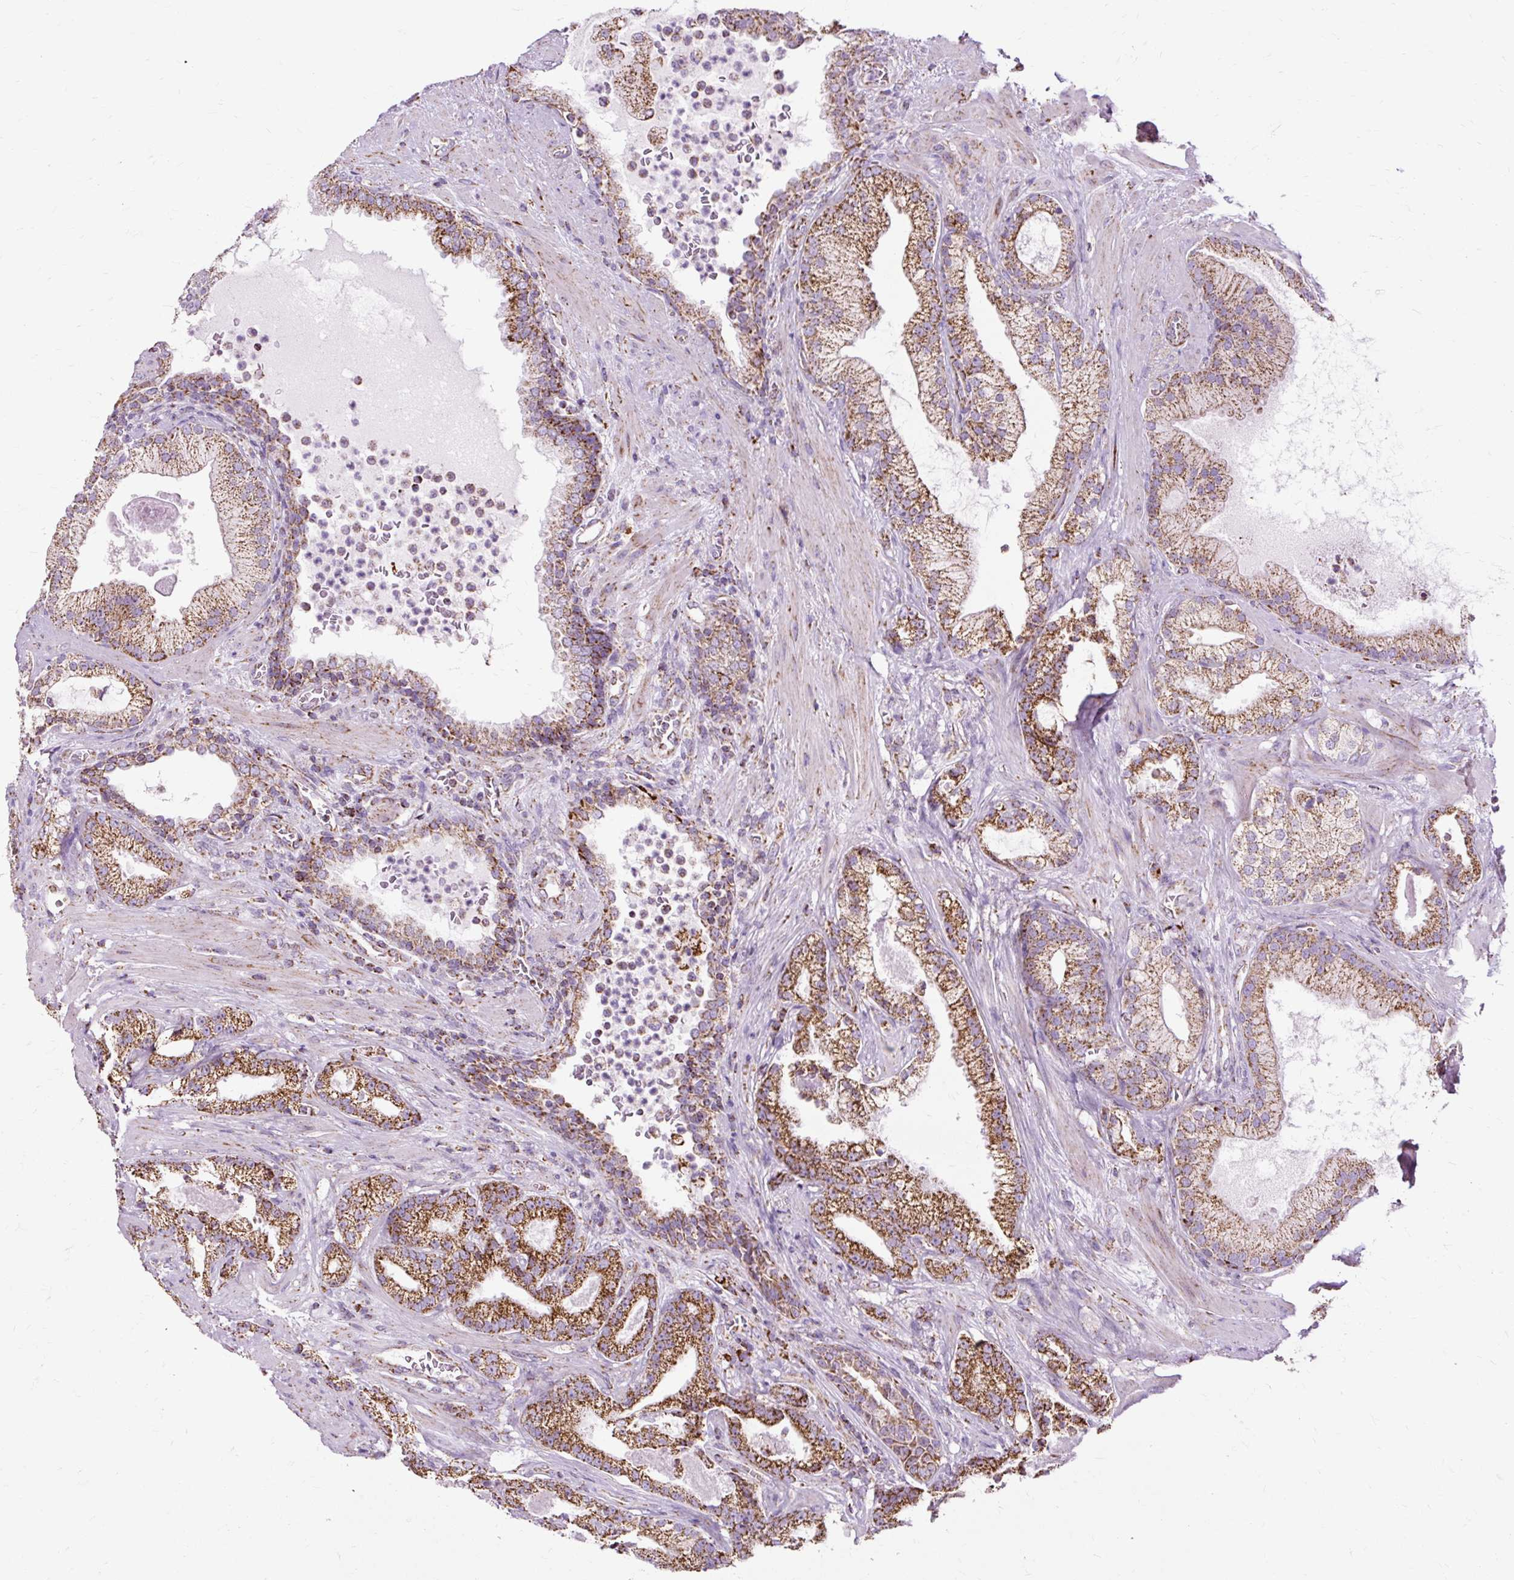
{"staining": {"intensity": "strong", "quantity": ">75%", "location": "cytoplasmic/membranous"}, "tissue": "prostate cancer", "cell_type": "Tumor cells", "image_type": "cancer", "snomed": [{"axis": "morphology", "description": "Adenocarcinoma, High grade"}, {"axis": "topography", "description": "Prostate"}], "caption": "Human prostate cancer stained with a protein marker reveals strong staining in tumor cells.", "gene": "DLAT", "patient": {"sex": "male", "age": 68}}